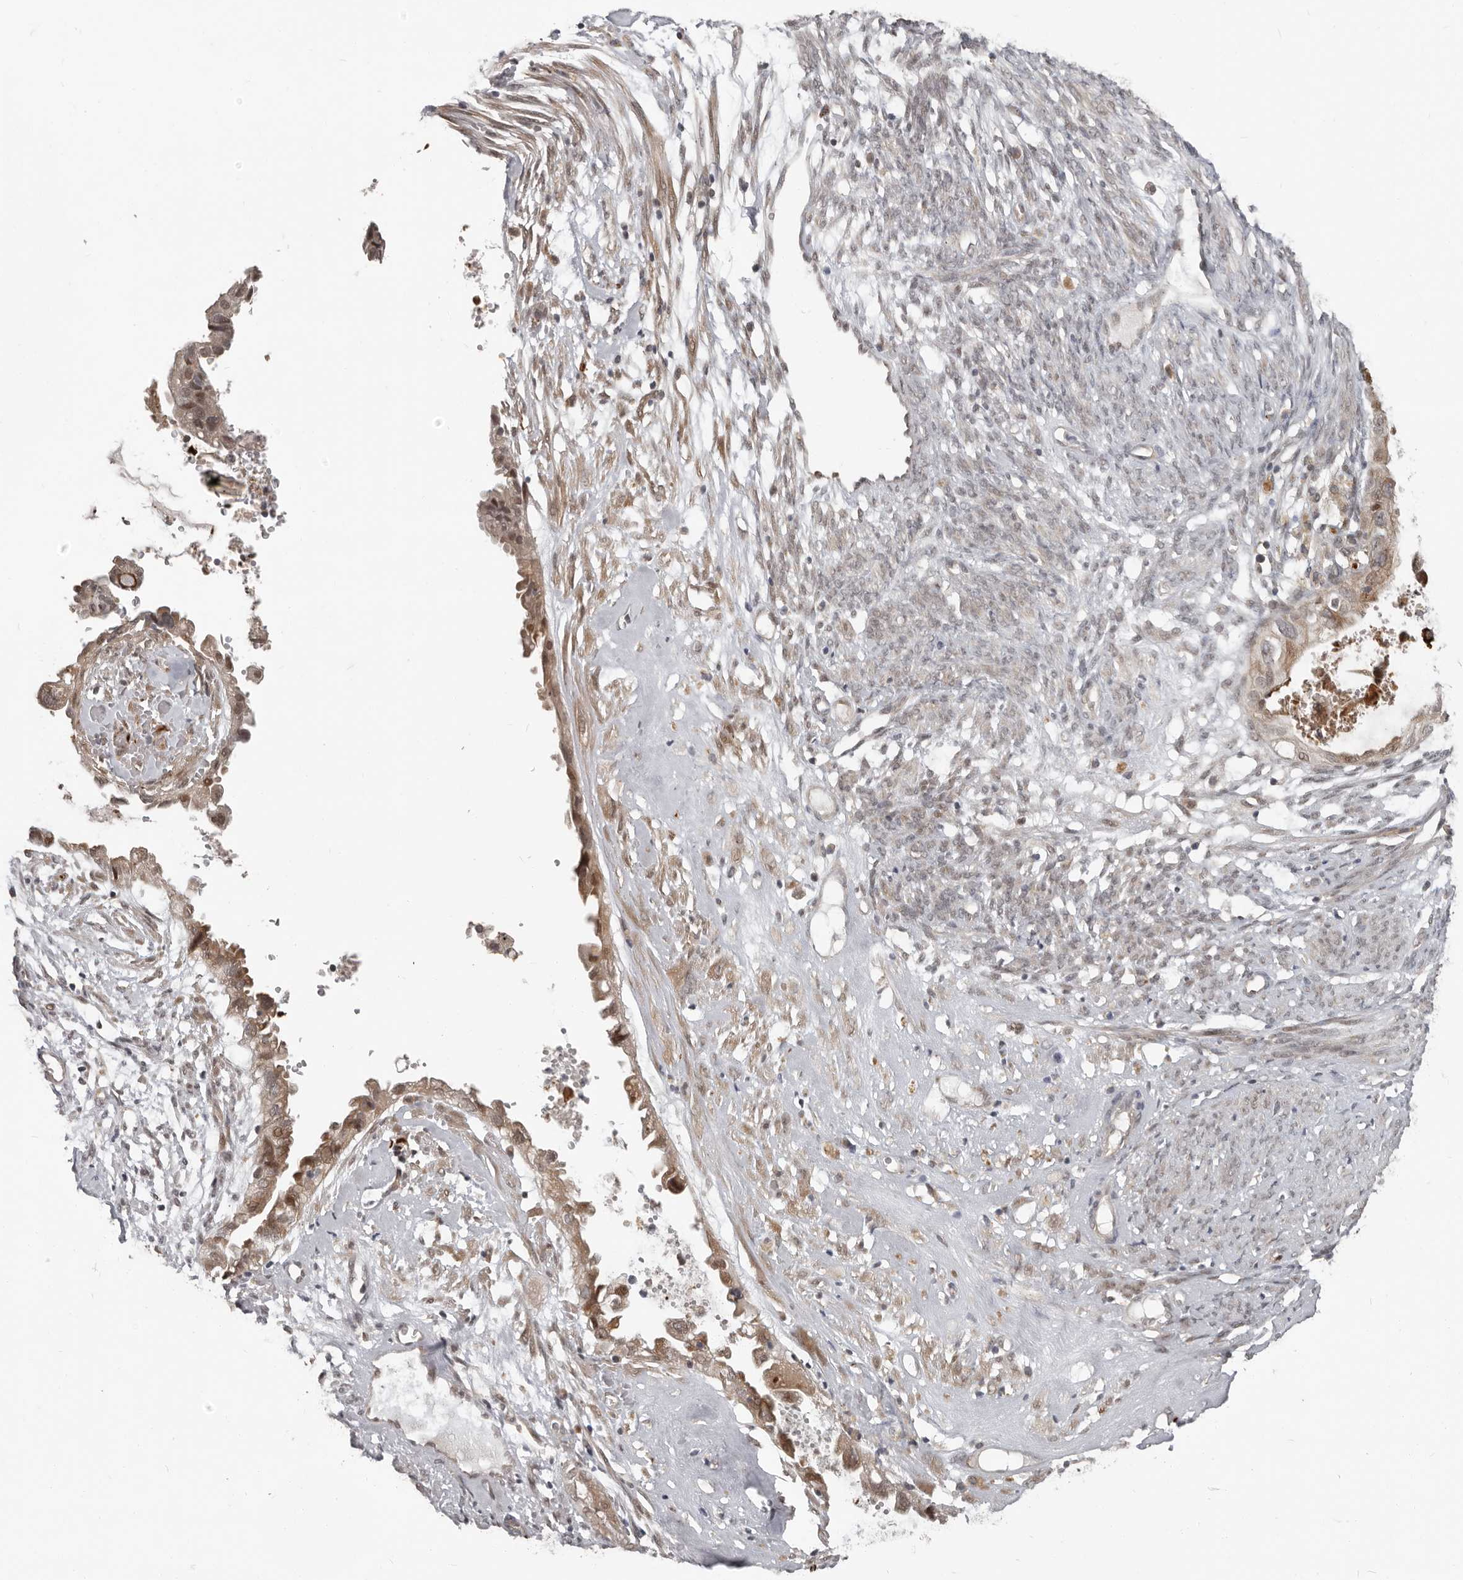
{"staining": {"intensity": "moderate", "quantity": ">75%", "location": "cytoplasmic/membranous,nuclear"}, "tissue": "cervical cancer", "cell_type": "Tumor cells", "image_type": "cancer", "snomed": [{"axis": "morphology", "description": "Normal tissue, NOS"}, {"axis": "morphology", "description": "Adenocarcinoma, NOS"}, {"axis": "topography", "description": "Cervix"}, {"axis": "topography", "description": "Endometrium"}], "caption": "Adenocarcinoma (cervical) stained for a protein (brown) shows moderate cytoplasmic/membranous and nuclear positive expression in approximately >75% of tumor cells.", "gene": "APOL6", "patient": {"sex": "female", "age": 86}}